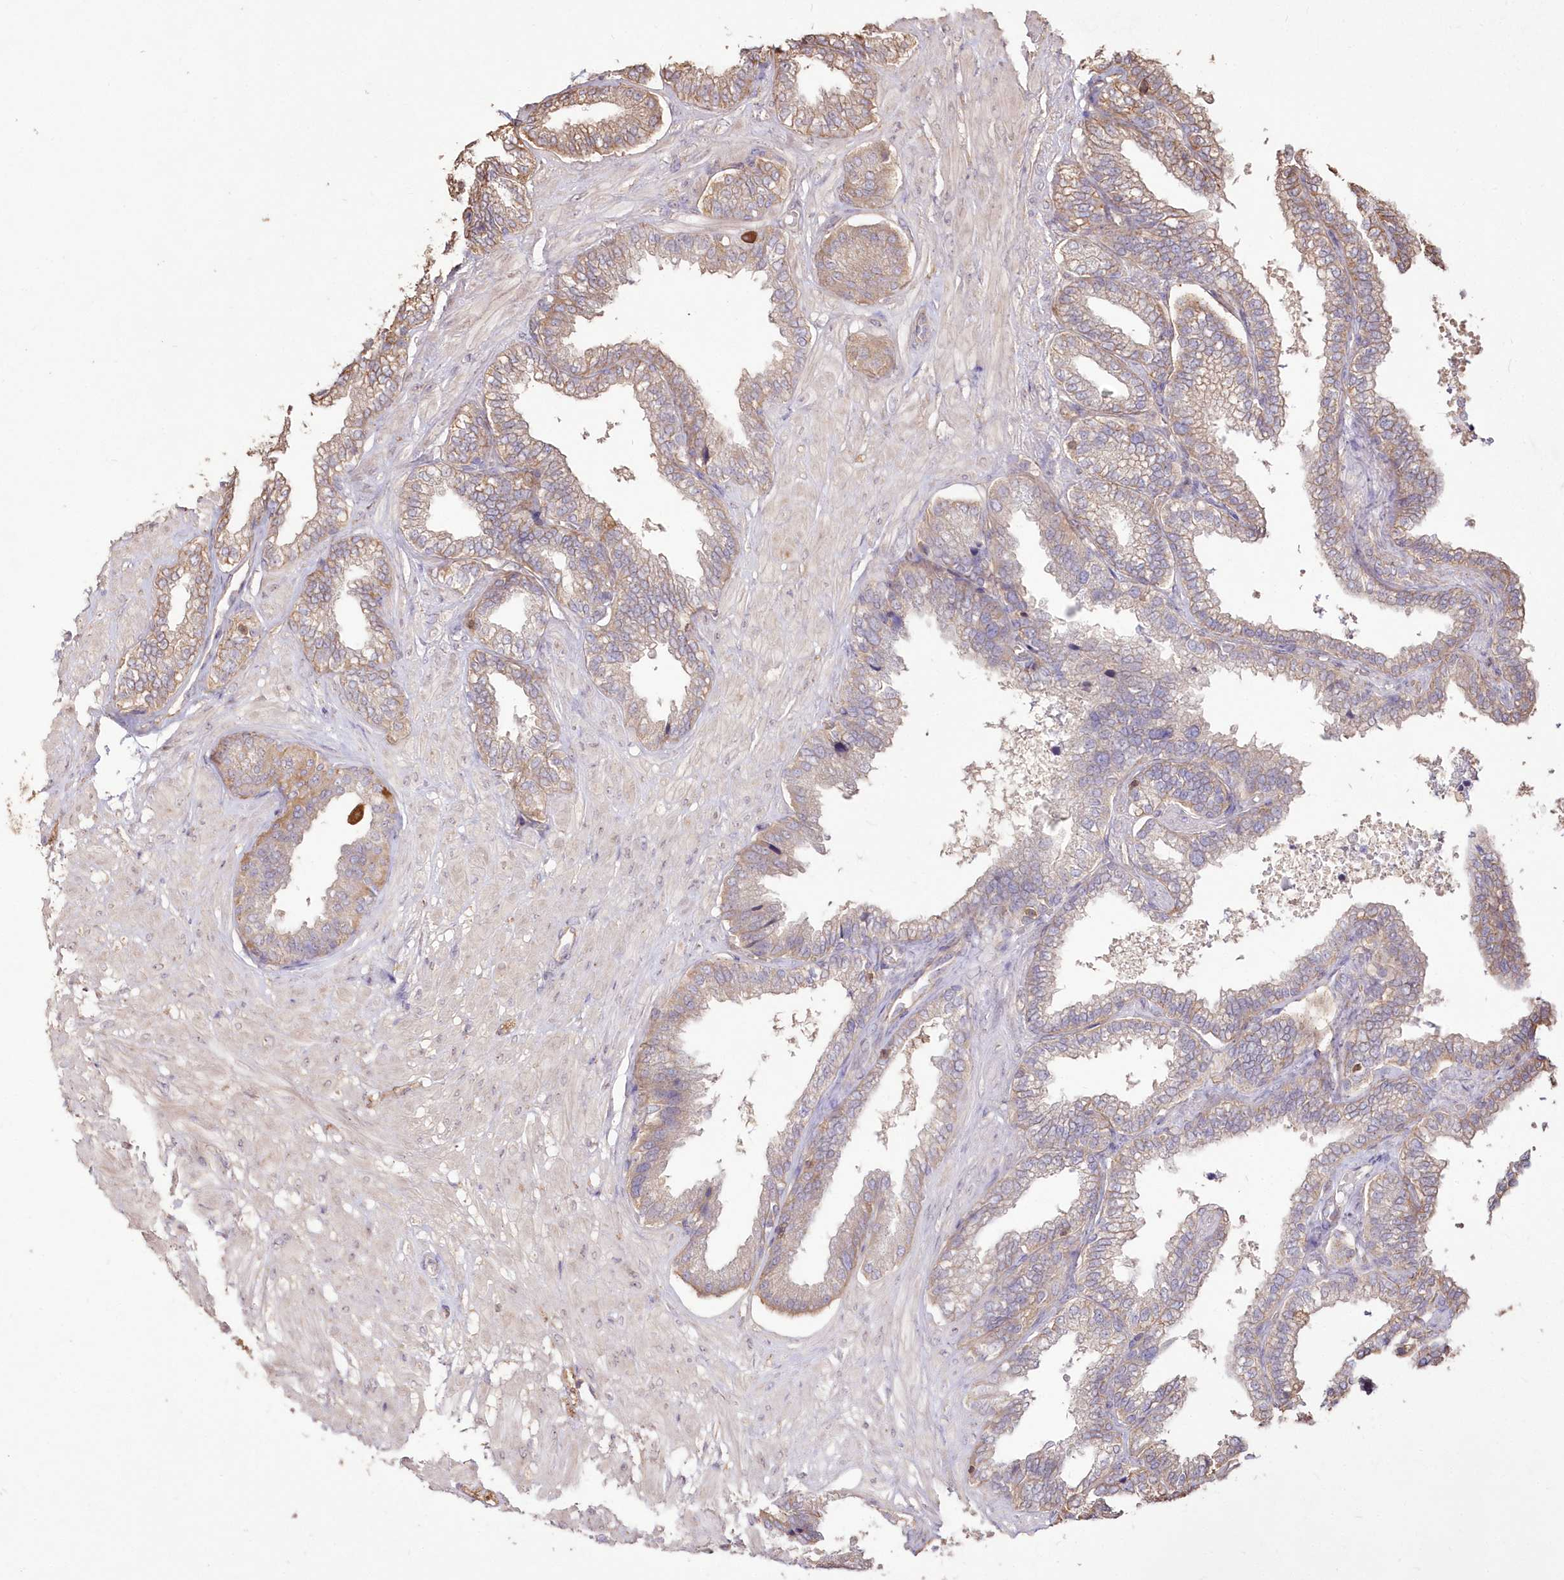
{"staining": {"intensity": "weak", "quantity": "25%-75%", "location": "cytoplasmic/membranous"}, "tissue": "seminal vesicle", "cell_type": "Glandular cells", "image_type": "normal", "snomed": [{"axis": "morphology", "description": "Normal tissue, NOS"}, {"axis": "topography", "description": "Seminal veicle"}], "caption": "Weak cytoplasmic/membranous protein staining is seen in about 25%-75% of glandular cells in seminal vesicle. The staining was performed using DAB (3,3'-diaminobenzidine), with brown indicating positive protein expression. Nuclei are stained blue with hematoxylin.", "gene": "STK17B", "patient": {"sex": "male", "age": 46}}